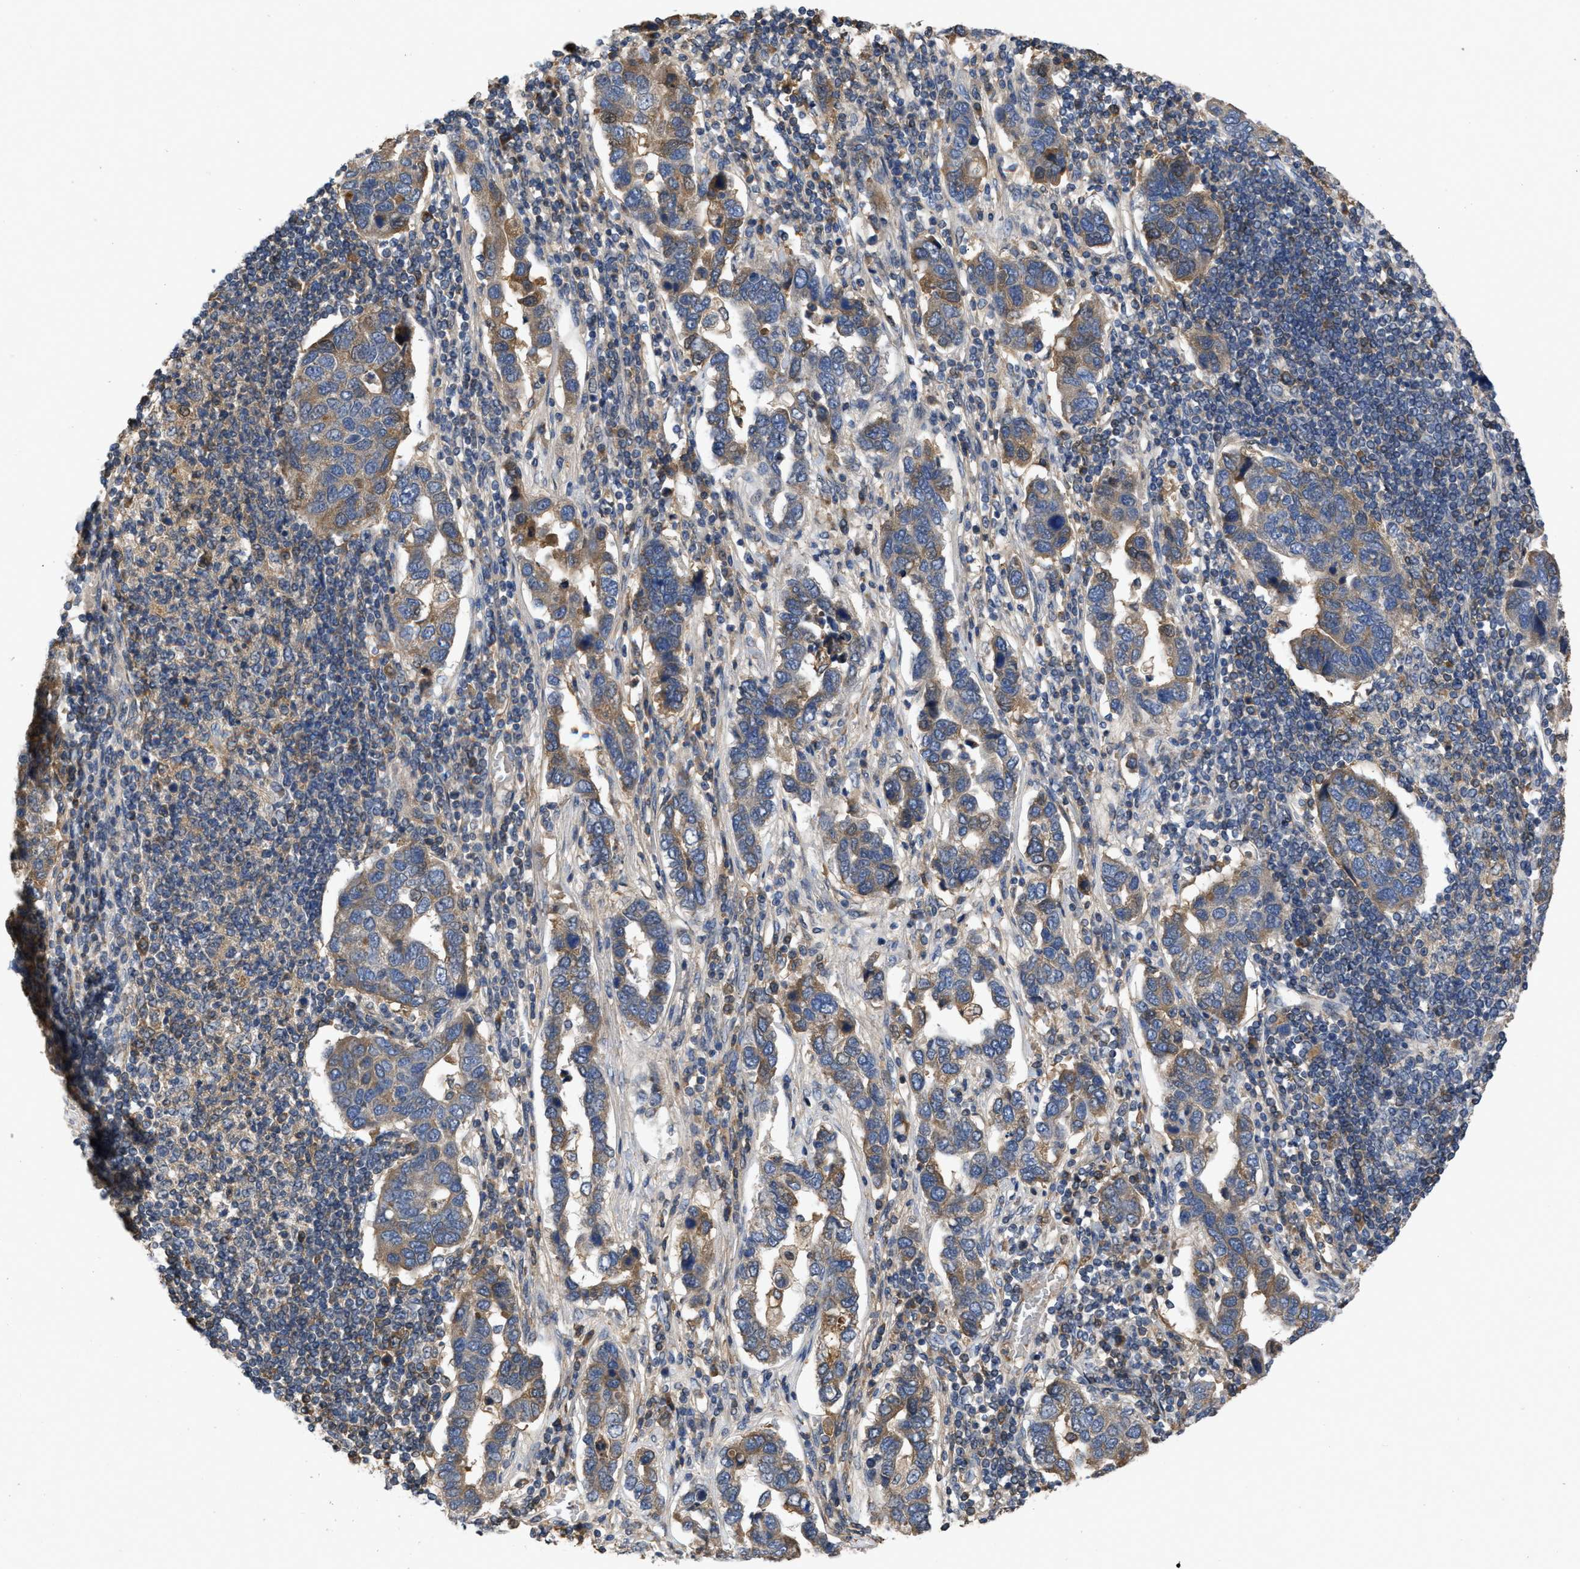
{"staining": {"intensity": "moderate", "quantity": ">75%", "location": "cytoplasmic/membranous"}, "tissue": "pancreatic cancer", "cell_type": "Tumor cells", "image_type": "cancer", "snomed": [{"axis": "morphology", "description": "Adenocarcinoma, NOS"}, {"axis": "topography", "description": "Pancreas"}], "caption": "Adenocarcinoma (pancreatic) was stained to show a protein in brown. There is medium levels of moderate cytoplasmic/membranous positivity in about >75% of tumor cells.", "gene": "VPS4A", "patient": {"sex": "female", "age": 61}}